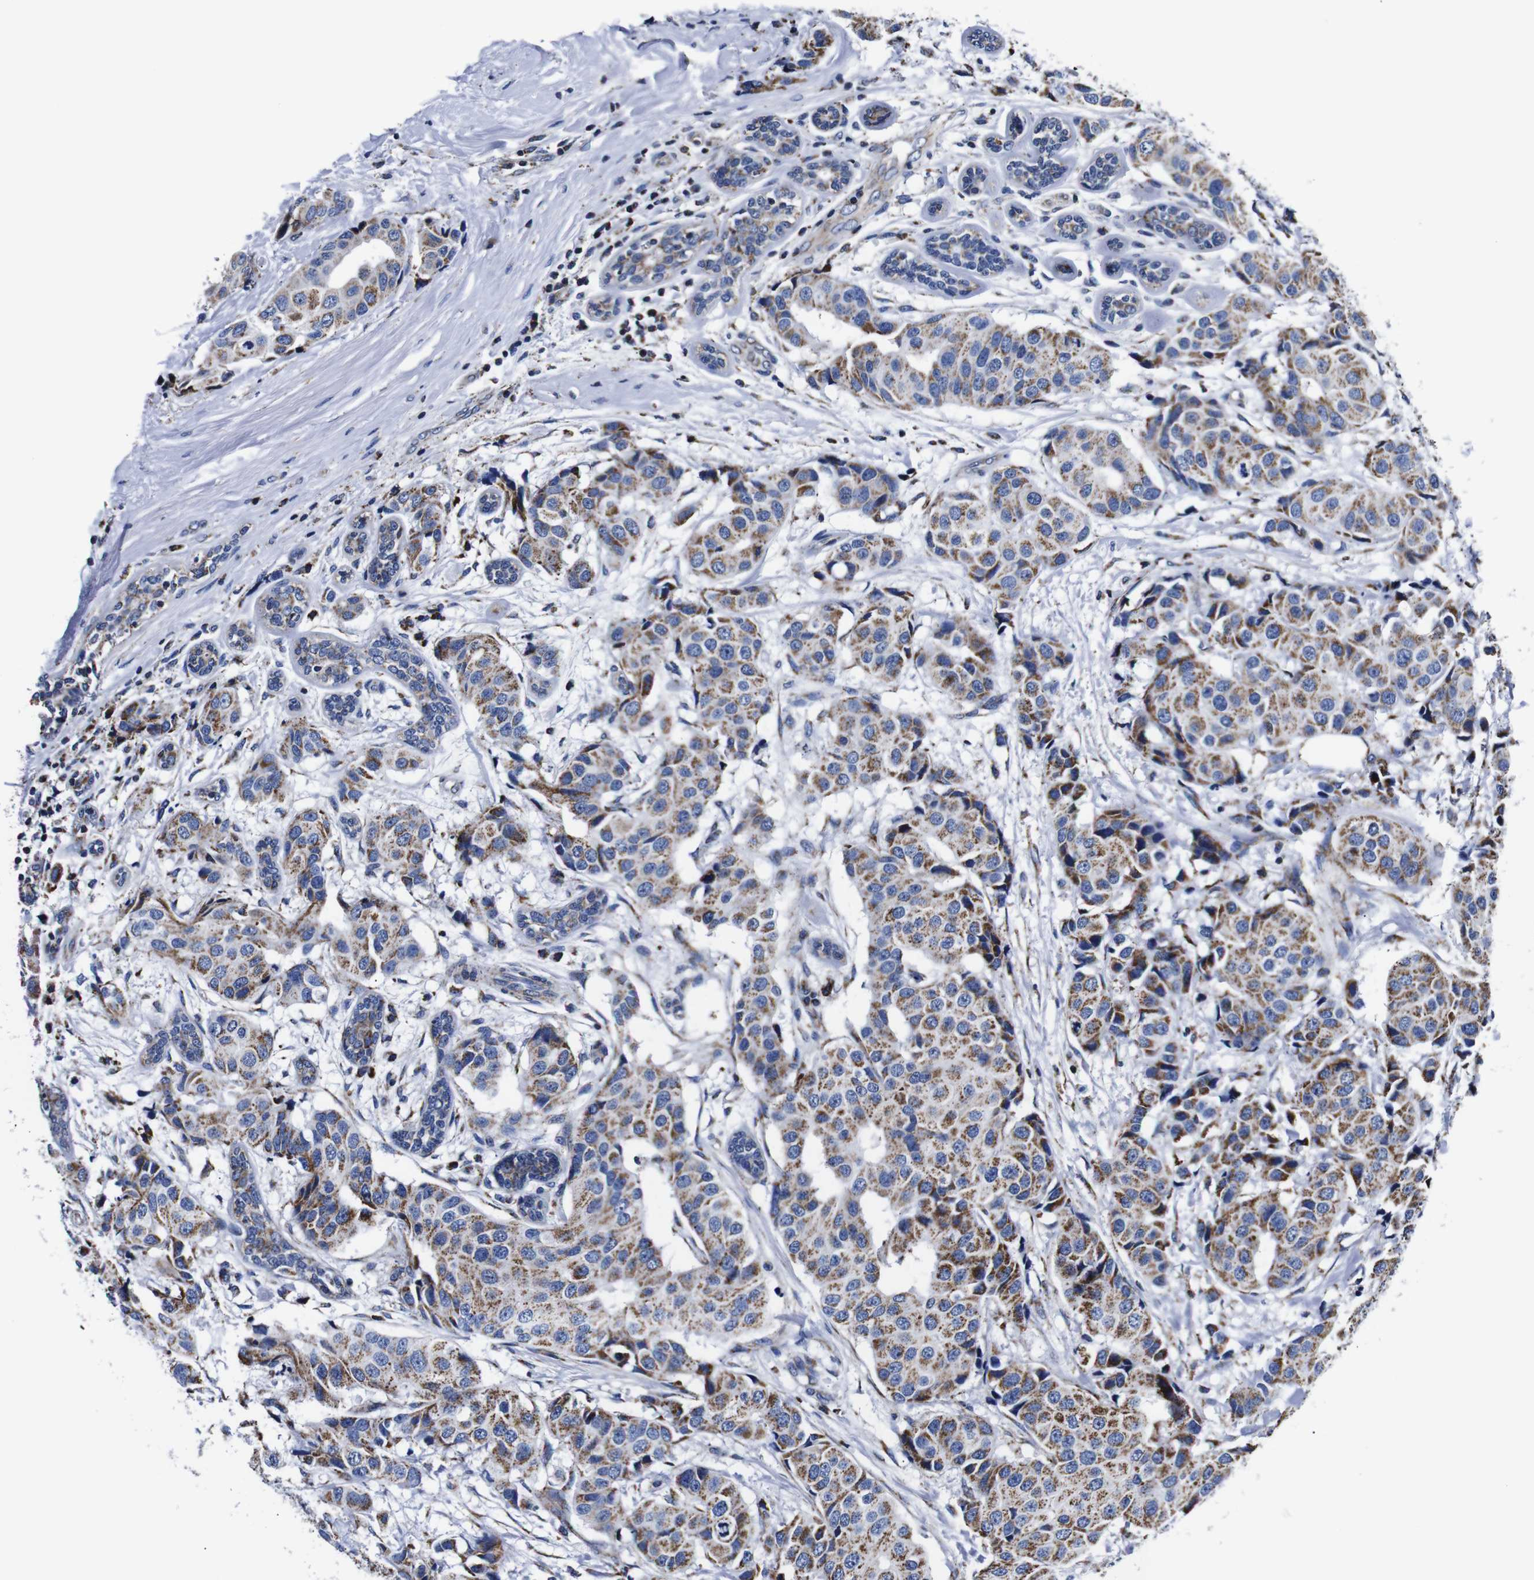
{"staining": {"intensity": "moderate", "quantity": ">75%", "location": "cytoplasmic/membranous"}, "tissue": "breast cancer", "cell_type": "Tumor cells", "image_type": "cancer", "snomed": [{"axis": "morphology", "description": "Normal tissue, NOS"}, {"axis": "morphology", "description": "Duct carcinoma"}, {"axis": "topography", "description": "Breast"}], "caption": "This is a micrograph of IHC staining of intraductal carcinoma (breast), which shows moderate staining in the cytoplasmic/membranous of tumor cells.", "gene": "FKBP9", "patient": {"sex": "female", "age": 39}}